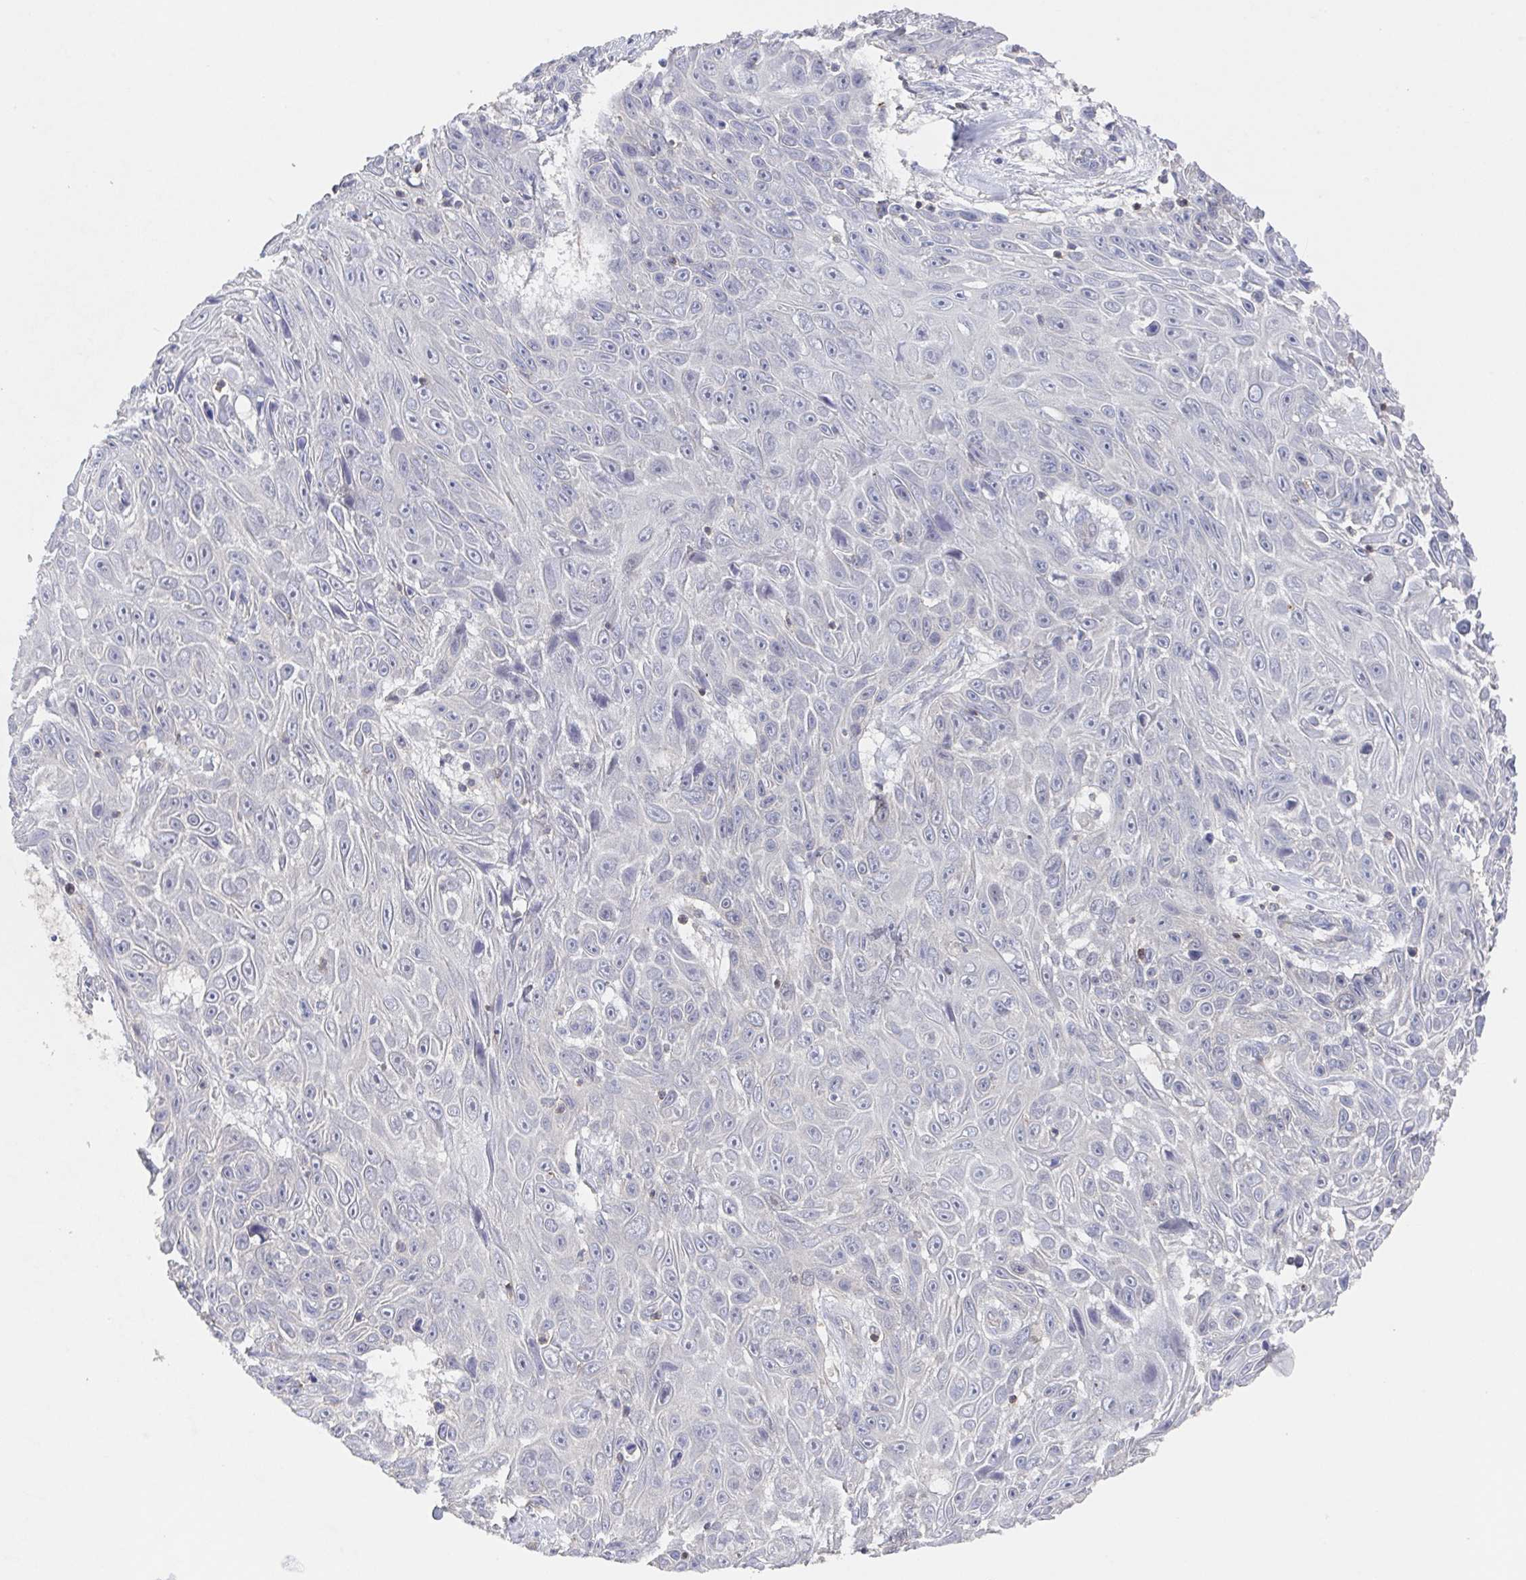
{"staining": {"intensity": "negative", "quantity": "none", "location": "none"}, "tissue": "skin cancer", "cell_type": "Tumor cells", "image_type": "cancer", "snomed": [{"axis": "morphology", "description": "Squamous cell carcinoma, NOS"}, {"axis": "topography", "description": "Skin"}], "caption": "The photomicrograph exhibits no staining of tumor cells in skin cancer (squamous cell carcinoma). (Brightfield microscopy of DAB immunohistochemistry at high magnification).", "gene": "AGFG2", "patient": {"sex": "male", "age": 82}}